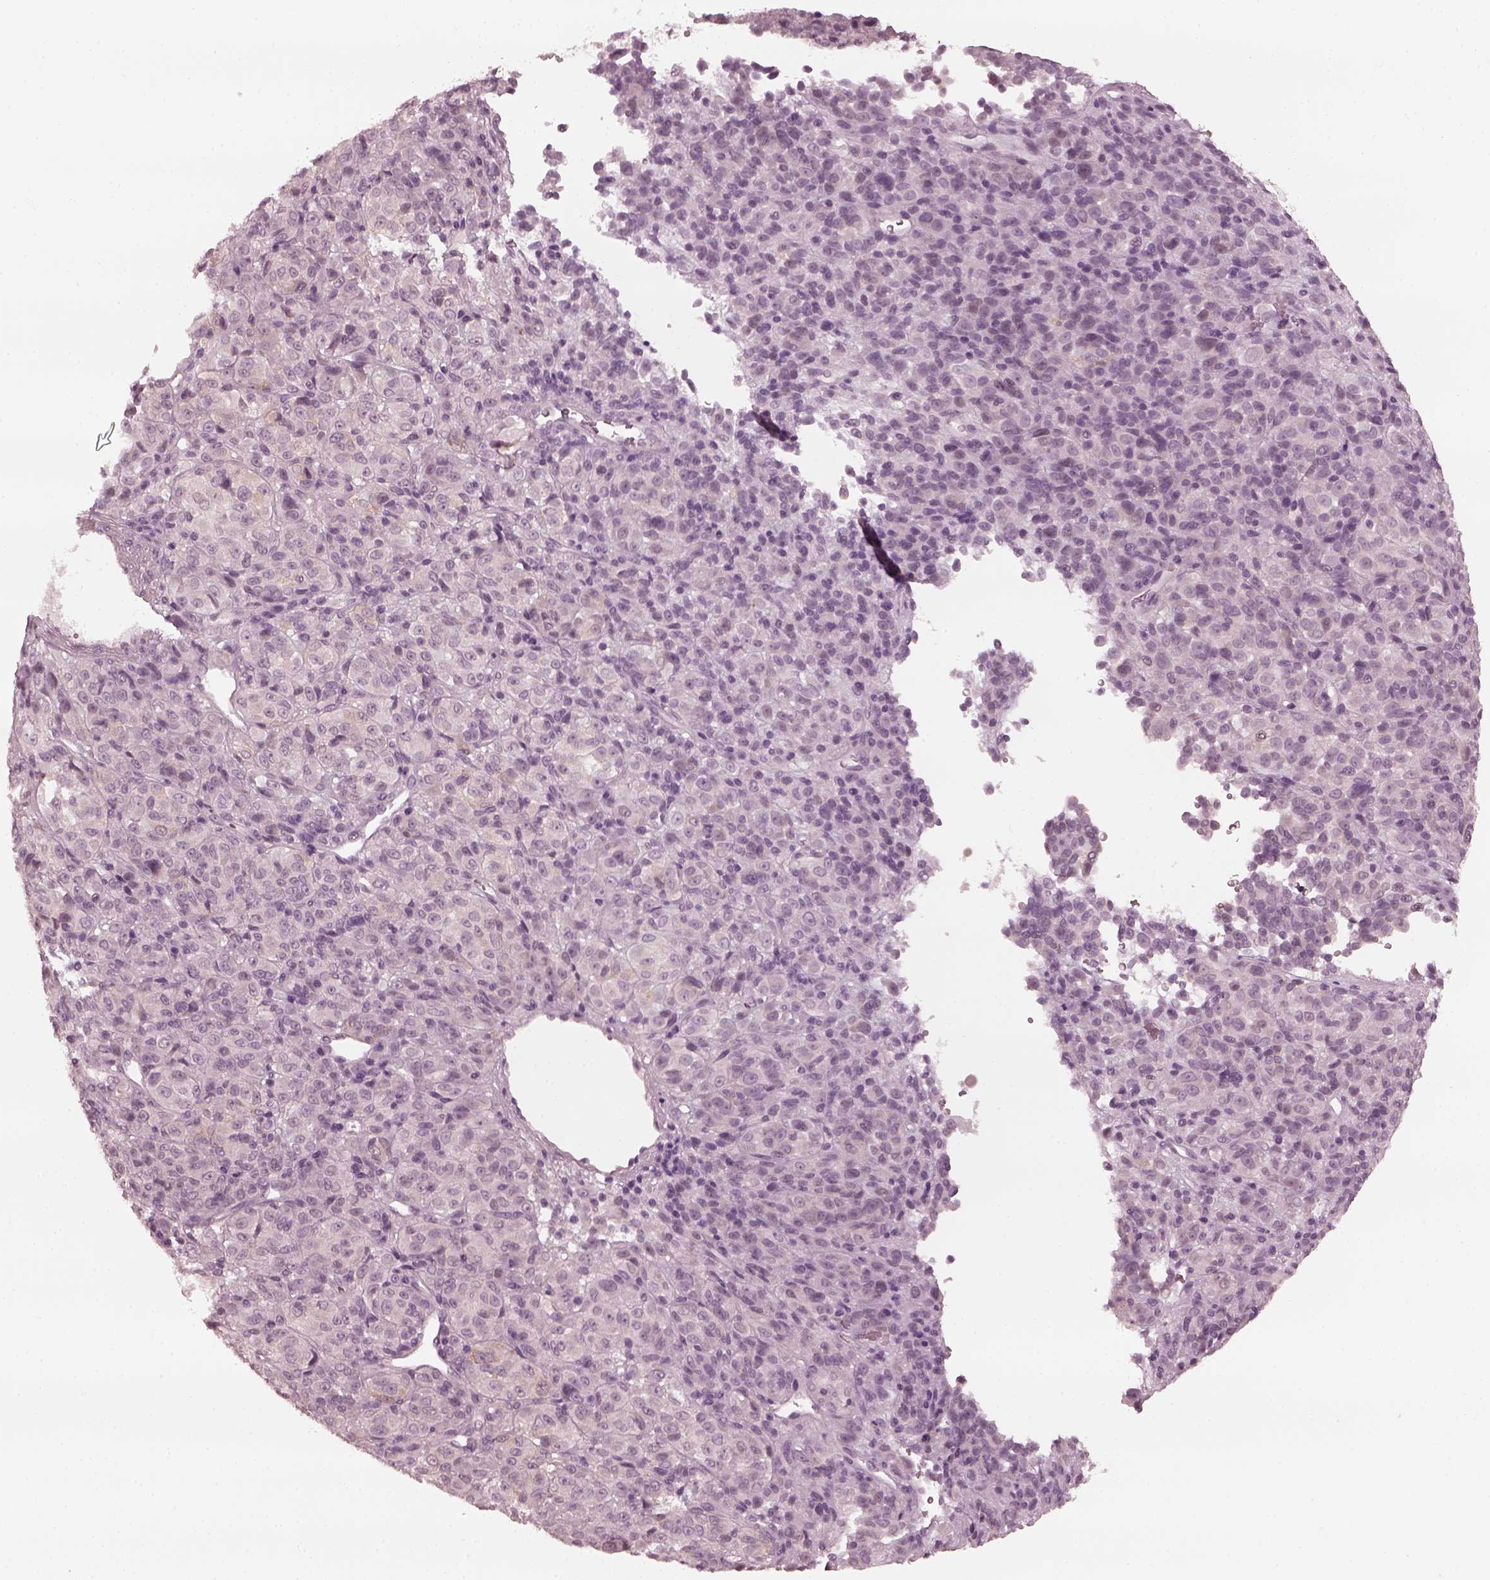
{"staining": {"intensity": "negative", "quantity": "none", "location": "none"}, "tissue": "melanoma", "cell_type": "Tumor cells", "image_type": "cancer", "snomed": [{"axis": "morphology", "description": "Malignant melanoma, Metastatic site"}, {"axis": "topography", "description": "Brain"}], "caption": "Melanoma was stained to show a protein in brown. There is no significant staining in tumor cells.", "gene": "CCDC170", "patient": {"sex": "female", "age": 56}}